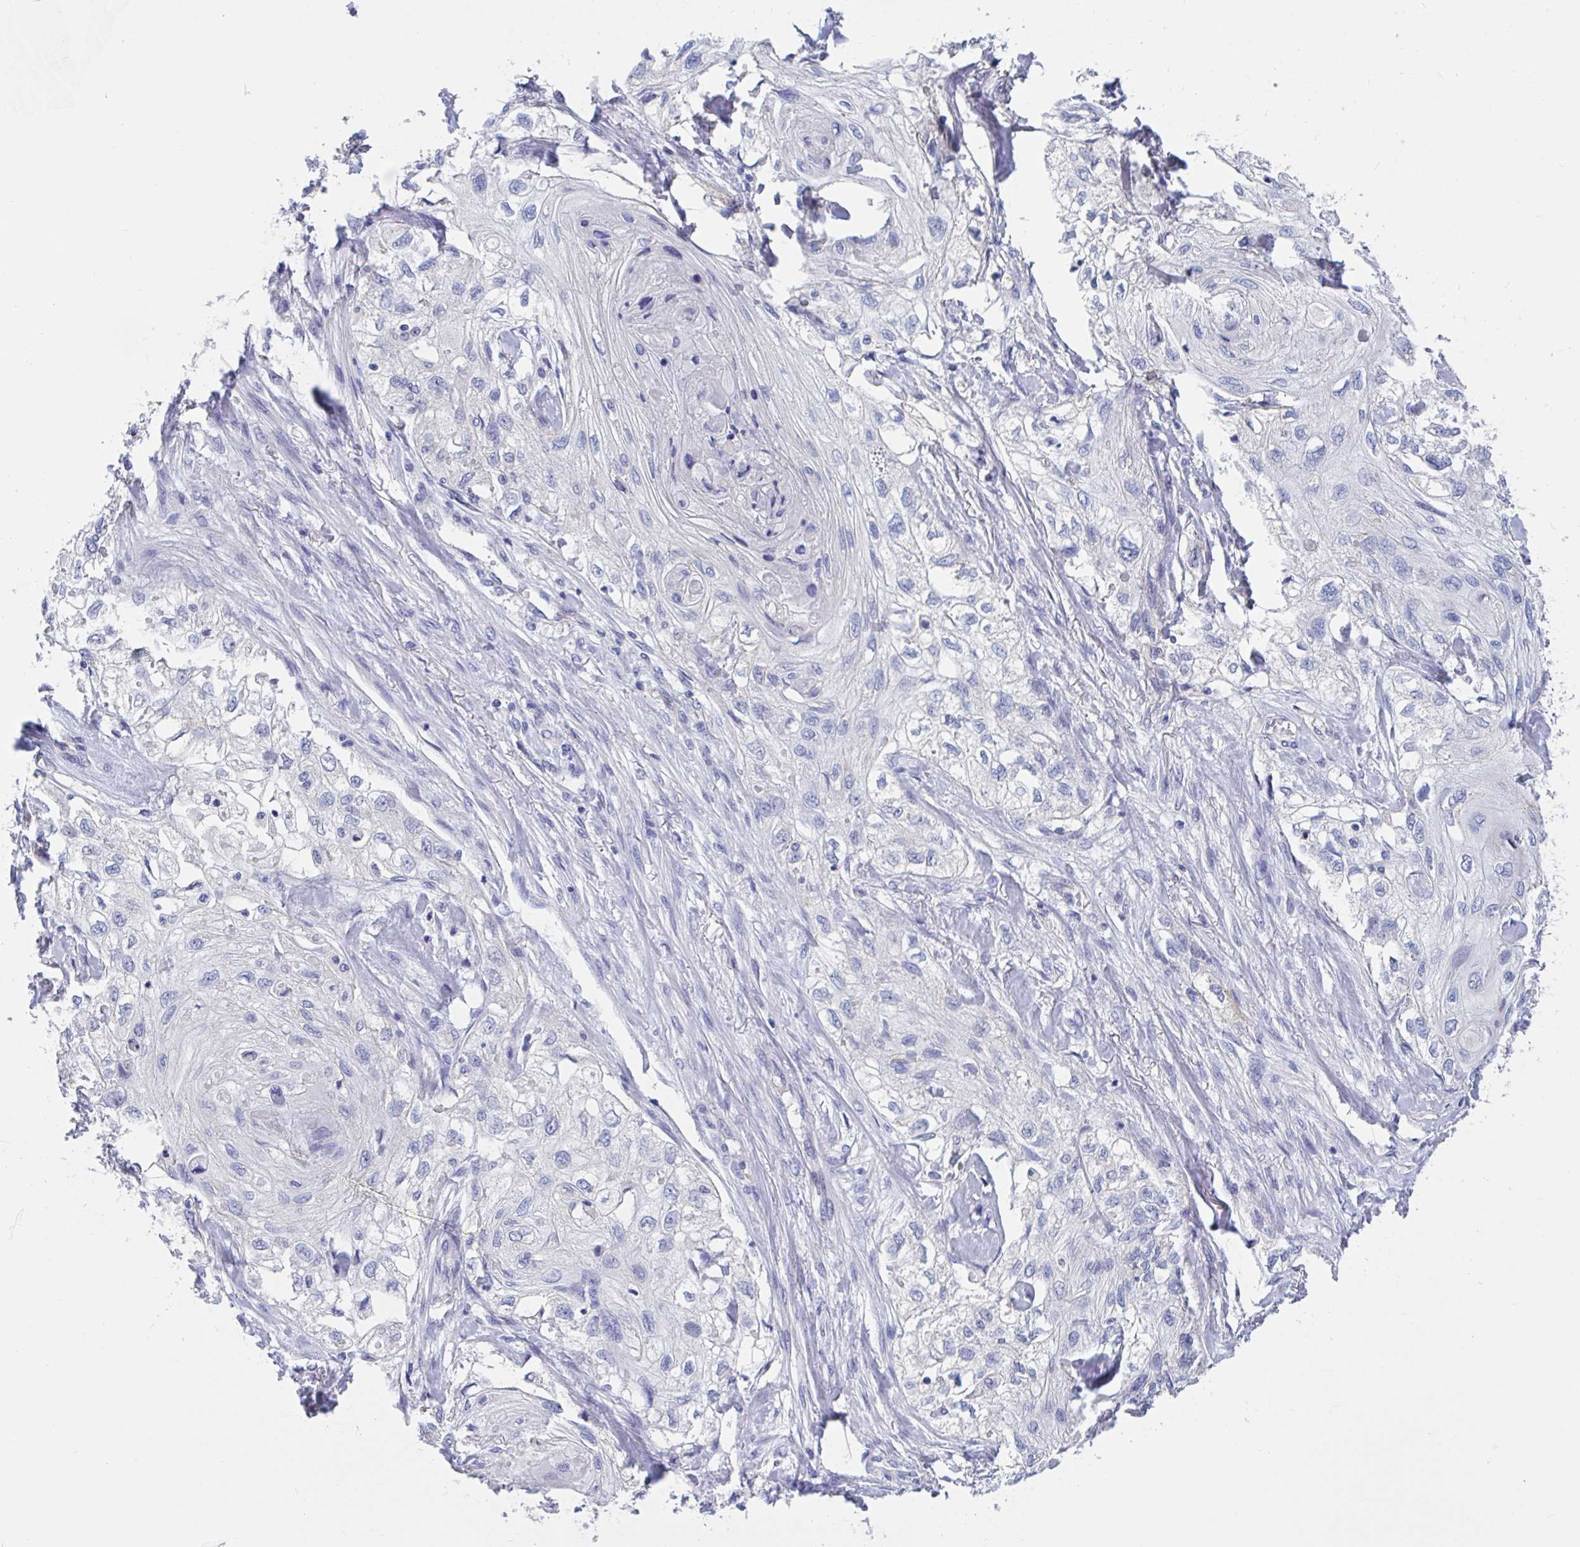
{"staining": {"intensity": "negative", "quantity": "none", "location": "none"}, "tissue": "skin cancer", "cell_type": "Tumor cells", "image_type": "cancer", "snomed": [{"axis": "morphology", "description": "Squamous cell carcinoma, NOS"}, {"axis": "topography", "description": "Skin"}, {"axis": "topography", "description": "Vulva"}], "caption": "Tumor cells show no significant positivity in skin cancer (squamous cell carcinoma).", "gene": "ZNHIT2", "patient": {"sex": "female", "age": 86}}